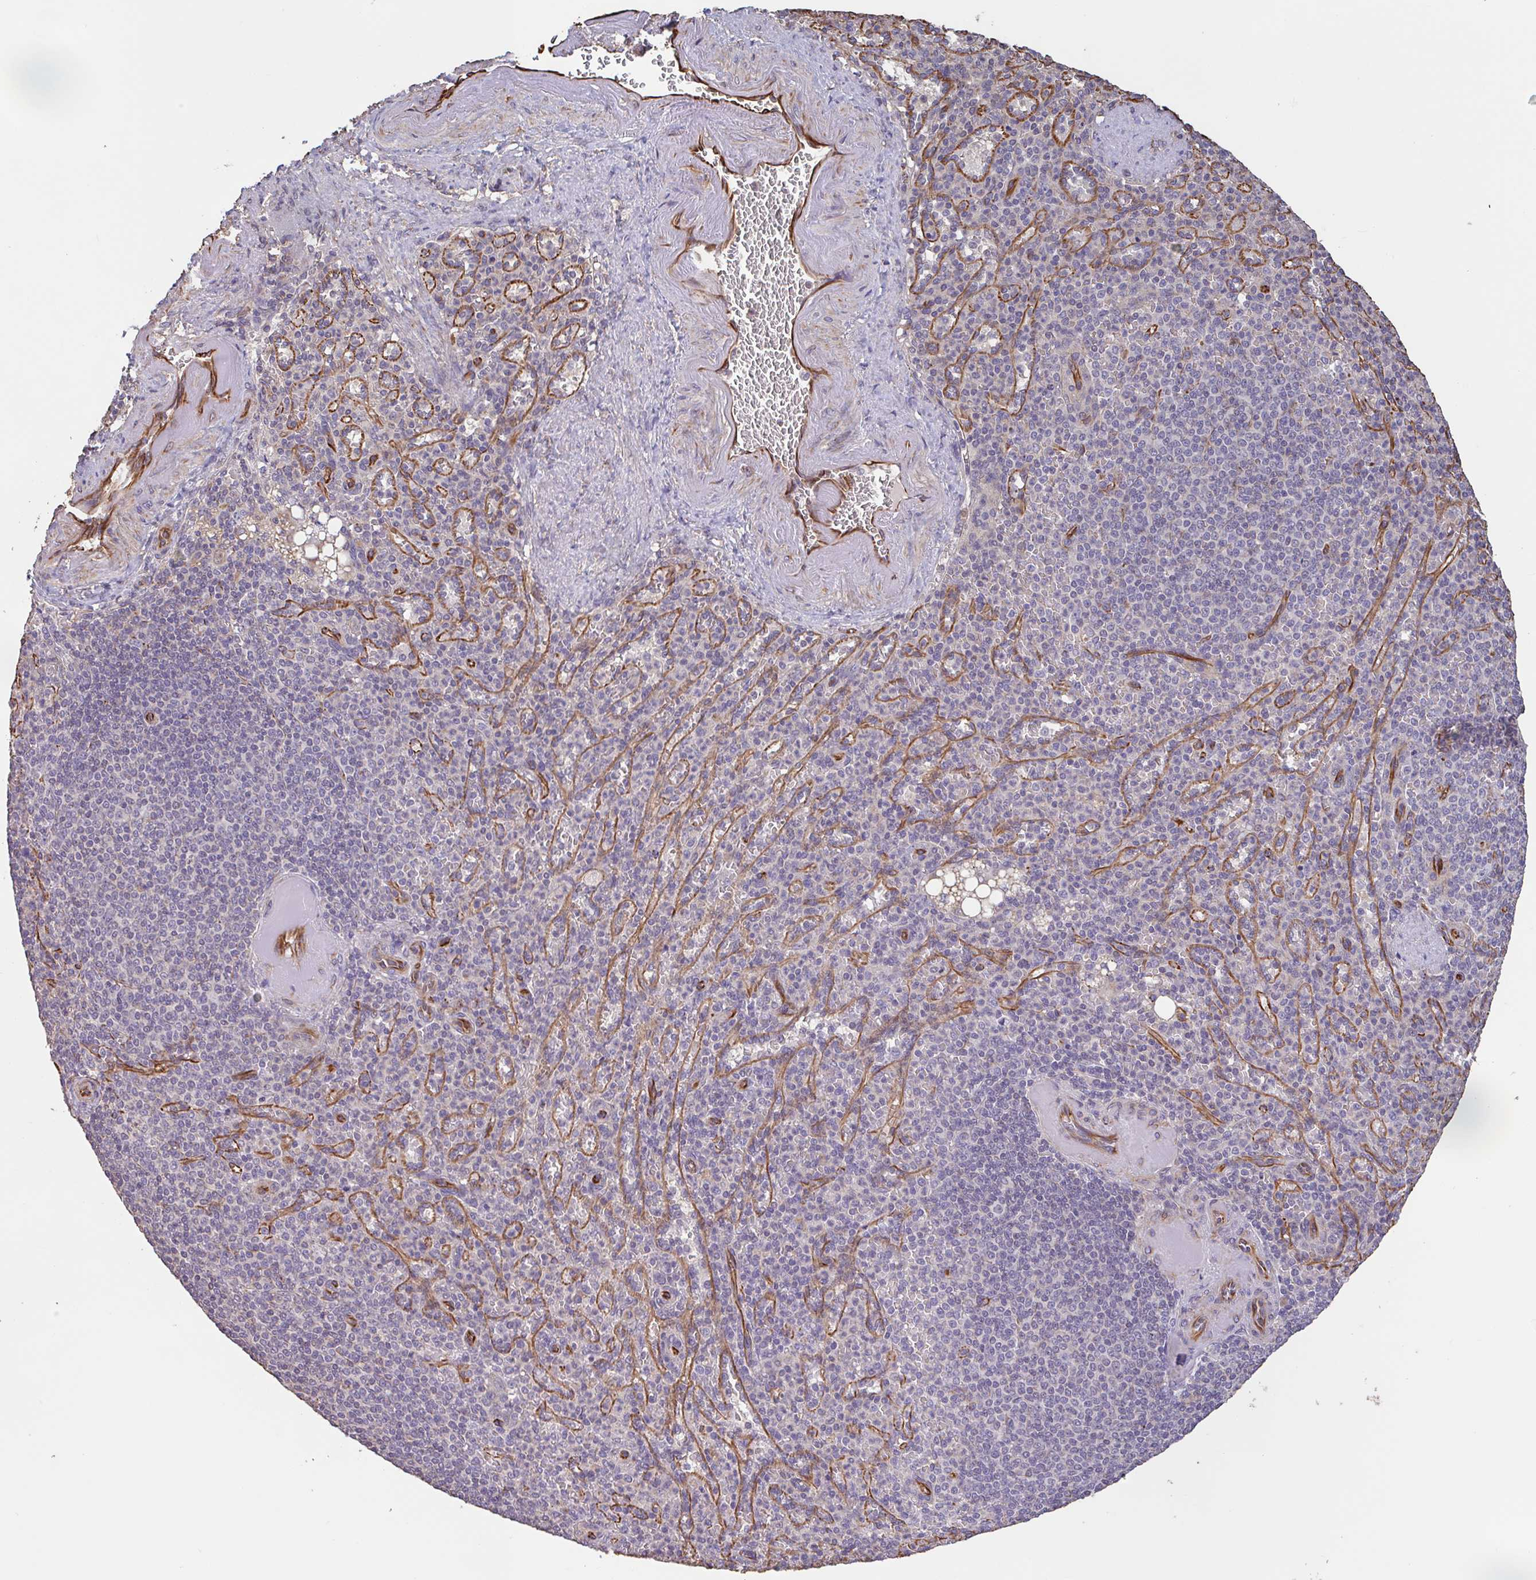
{"staining": {"intensity": "negative", "quantity": "none", "location": "none"}, "tissue": "spleen", "cell_type": "Cells in red pulp", "image_type": "normal", "snomed": [{"axis": "morphology", "description": "Normal tissue, NOS"}, {"axis": "topography", "description": "Spleen"}], "caption": "DAB (3,3'-diaminobenzidine) immunohistochemical staining of benign spleen shows no significant positivity in cells in red pulp. The staining is performed using DAB brown chromogen with nuclei counter-stained in using hematoxylin.", "gene": "ZNF790", "patient": {"sex": "female", "age": 74}}